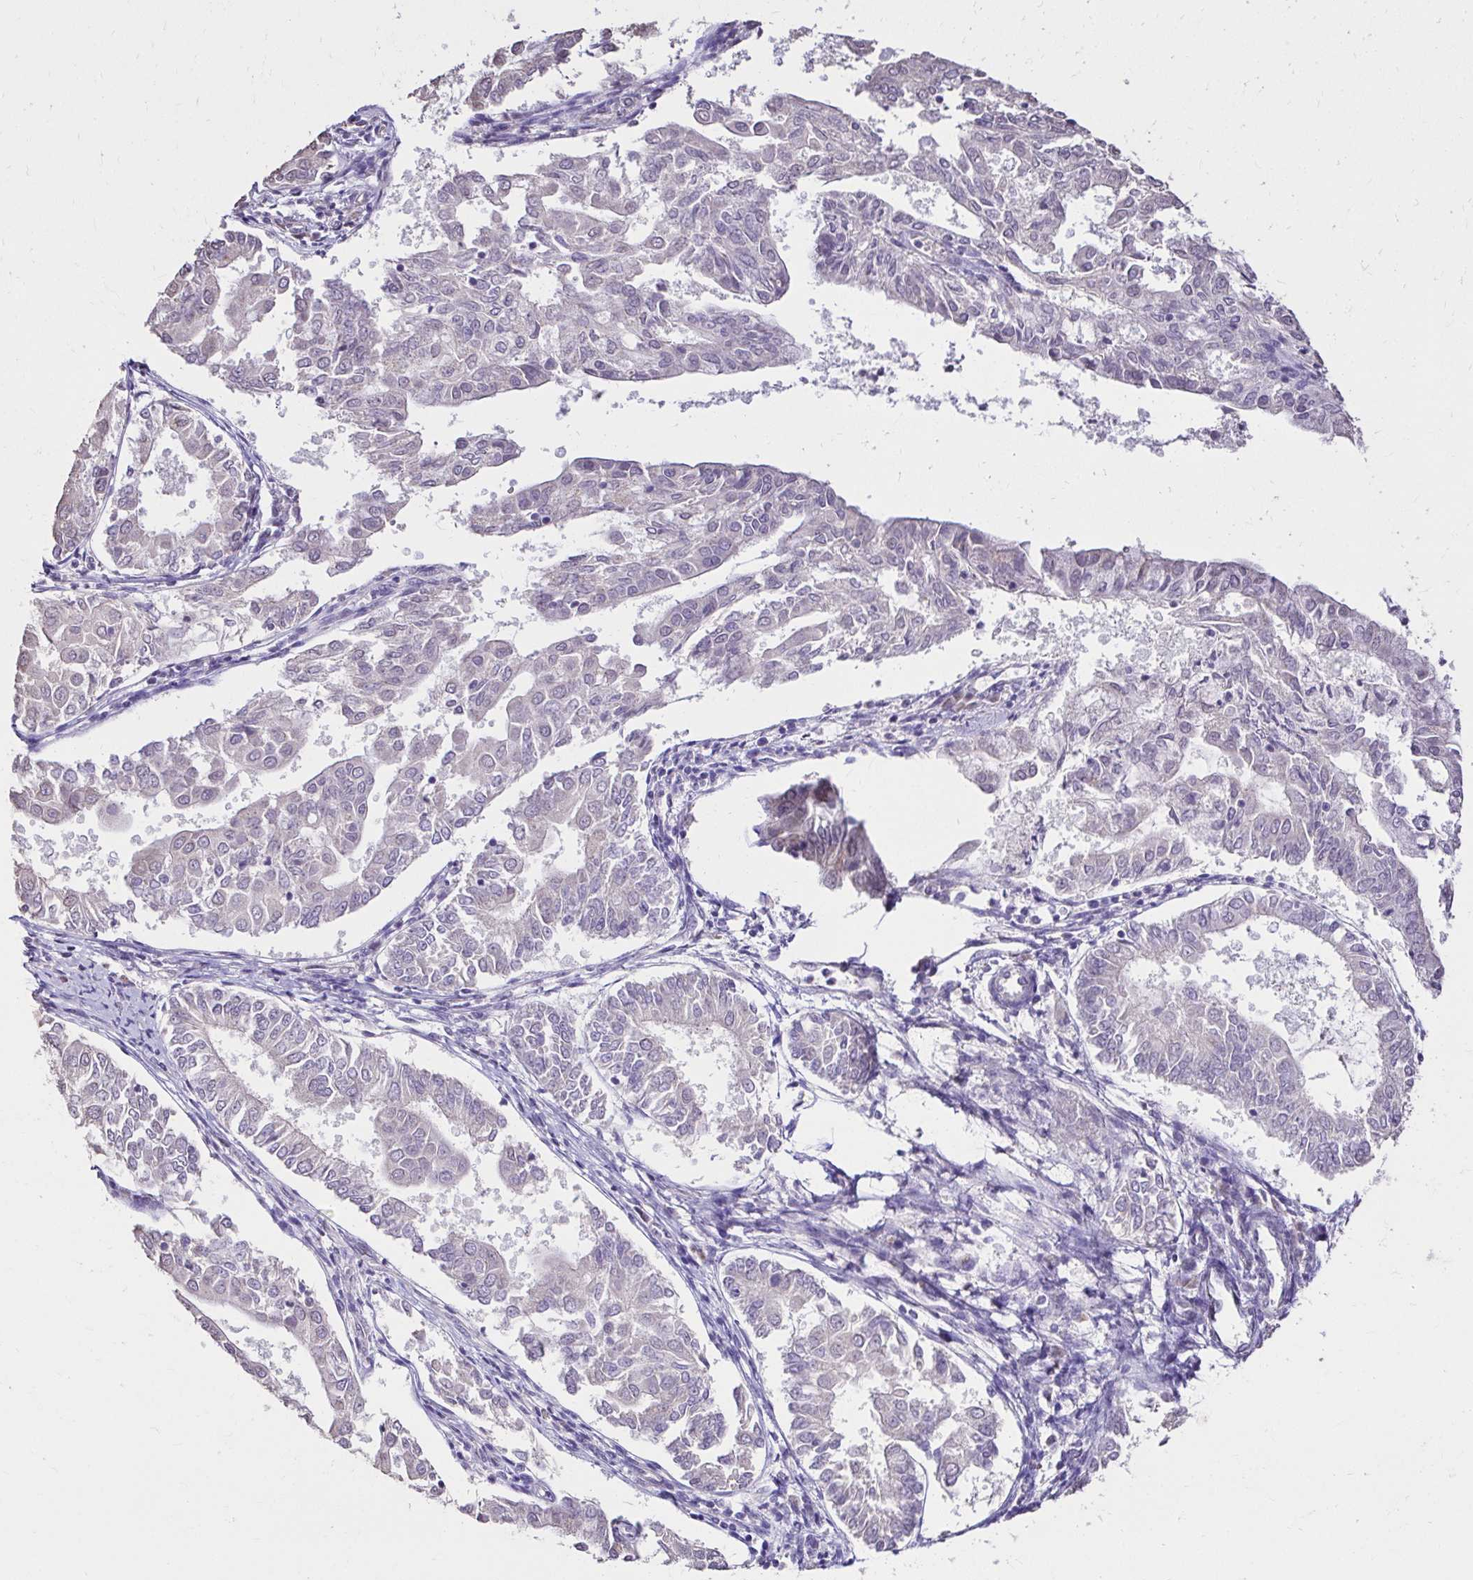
{"staining": {"intensity": "negative", "quantity": "none", "location": "none"}, "tissue": "endometrial cancer", "cell_type": "Tumor cells", "image_type": "cancer", "snomed": [{"axis": "morphology", "description": "Adenocarcinoma, NOS"}, {"axis": "topography", "description": "Endometrium"}], "caption": "Tumor cells are negative for brown protein staining in adenocarcinoma (endometrial).", "gene": "KIAA1210", "patient": {"sex": "female", "age": 68}}